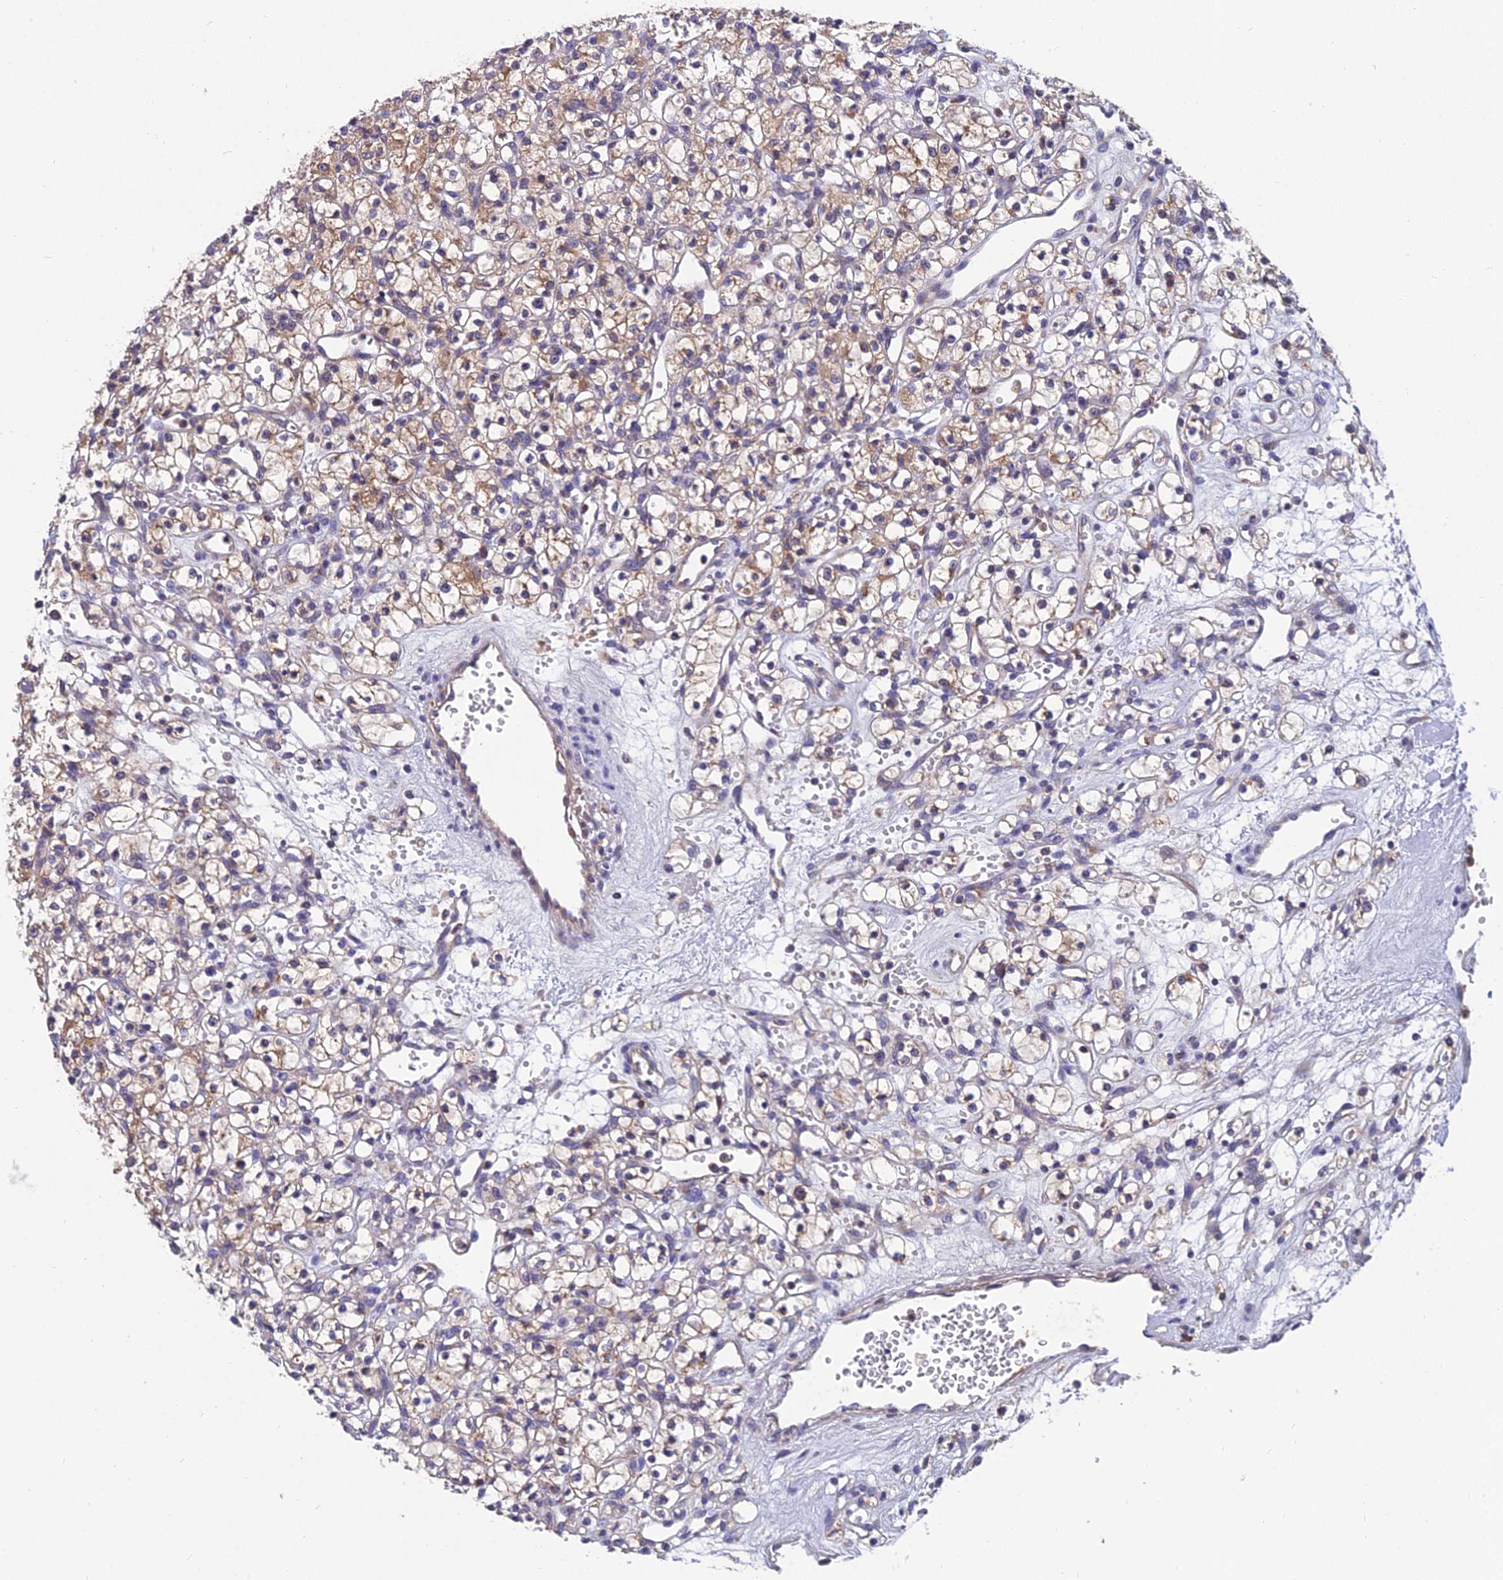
{"staining": {"intensity": "moderate", "quantity": "<25%", "location": "cytoplasmic/membranous"}, "tissue": "renal cancer", "cell_type": "Tumor cells", "image_type": "cancer", "snomed": [{"axis": "morphology", "description": "Adenocarcinoma, NOS"}, {"axis": "topography", "description": "Kidney"}], "caption": "Immunohistochemical staining of human renal cancer (adenocarcinoma) displays low levels of moderate cytoplasmic/membranous protein staining in about <25% of tumor cells. The protein is stained brown, and the nuclei are stained in blue (DAB IHC with brightfield microscopy, high magnification).", "gene": "UMAD1", "patient": {"sex": "female", "age": 59}}